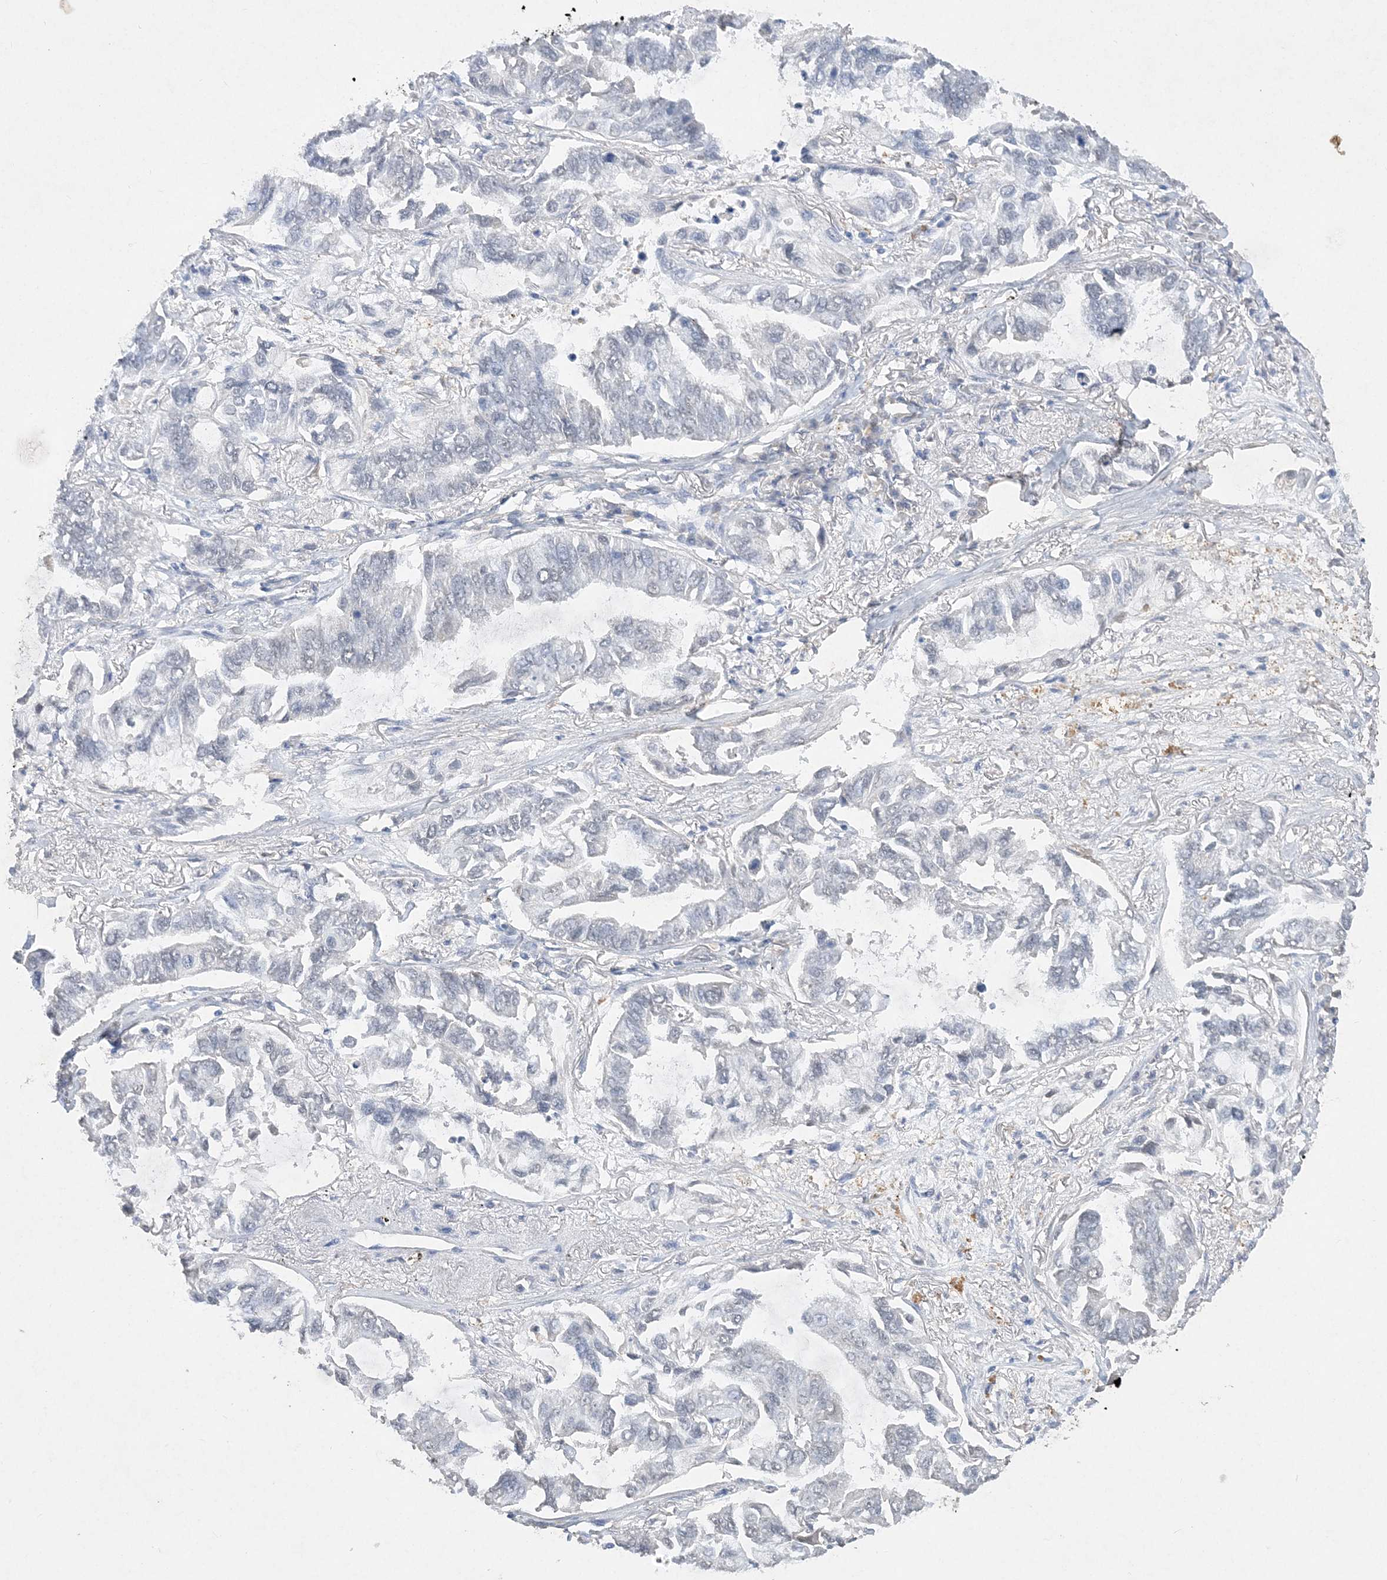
{"staining": {"intensity": "negative", "quantity": "none", "location": "none"}, "tissue": "lung cancer", "cell_type": "Tumor cells", "image_type": "cancer", "snomed": [{"axis": "morphology", "description": "Adenocarcinoma, NOS"}, {"axis": "topography", "description": "Lung"}], "caption": "This is an immunohistochemistry (IHC) photomicrograph of human lung cancer (adenocarcinoma). There is no positivity in tumor cells.", "gene": "C11orf58", "patient": {"sex": "male", "age": 64}}